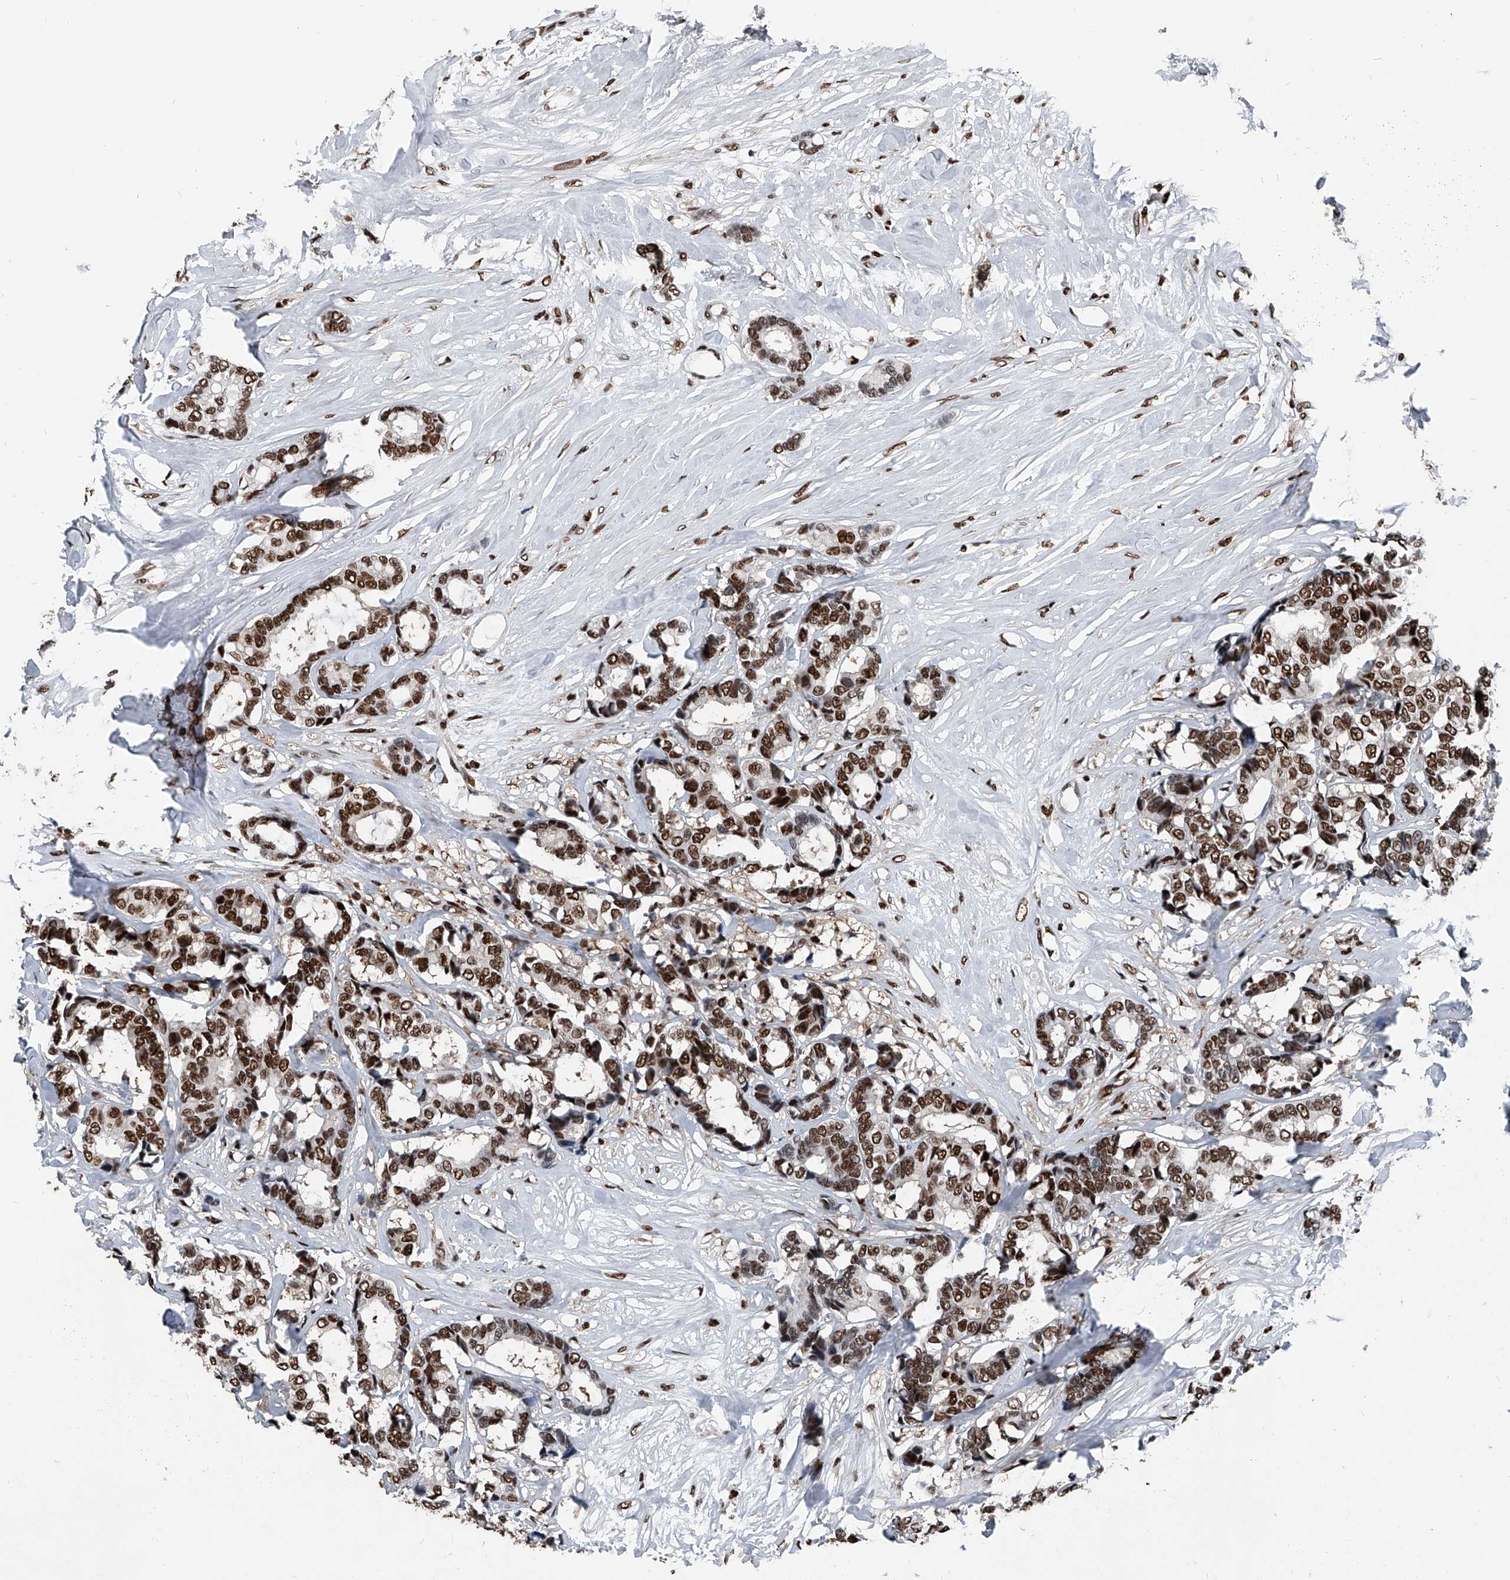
{"staining": {"intensity": "strong", "quantity": ">75%", "location": "nuclear"}, "tissue": "breast cancer", "cell_type": "Tumor cells", "image_type": "cancer", "snomed": [{"axis": "morphology", "description": "Duct carcinoma"}, {"axis": "topography", "description": "Breast"}], "caption": "High-power microscopy captured an IHC photomicrograph of breast cancer (intraductal carcinoma), revealing strong nuclear positivity in approximately >75% of tumor cells.", "gene": "FKBP5", "patient": {"sex": "female", "age": 87}}